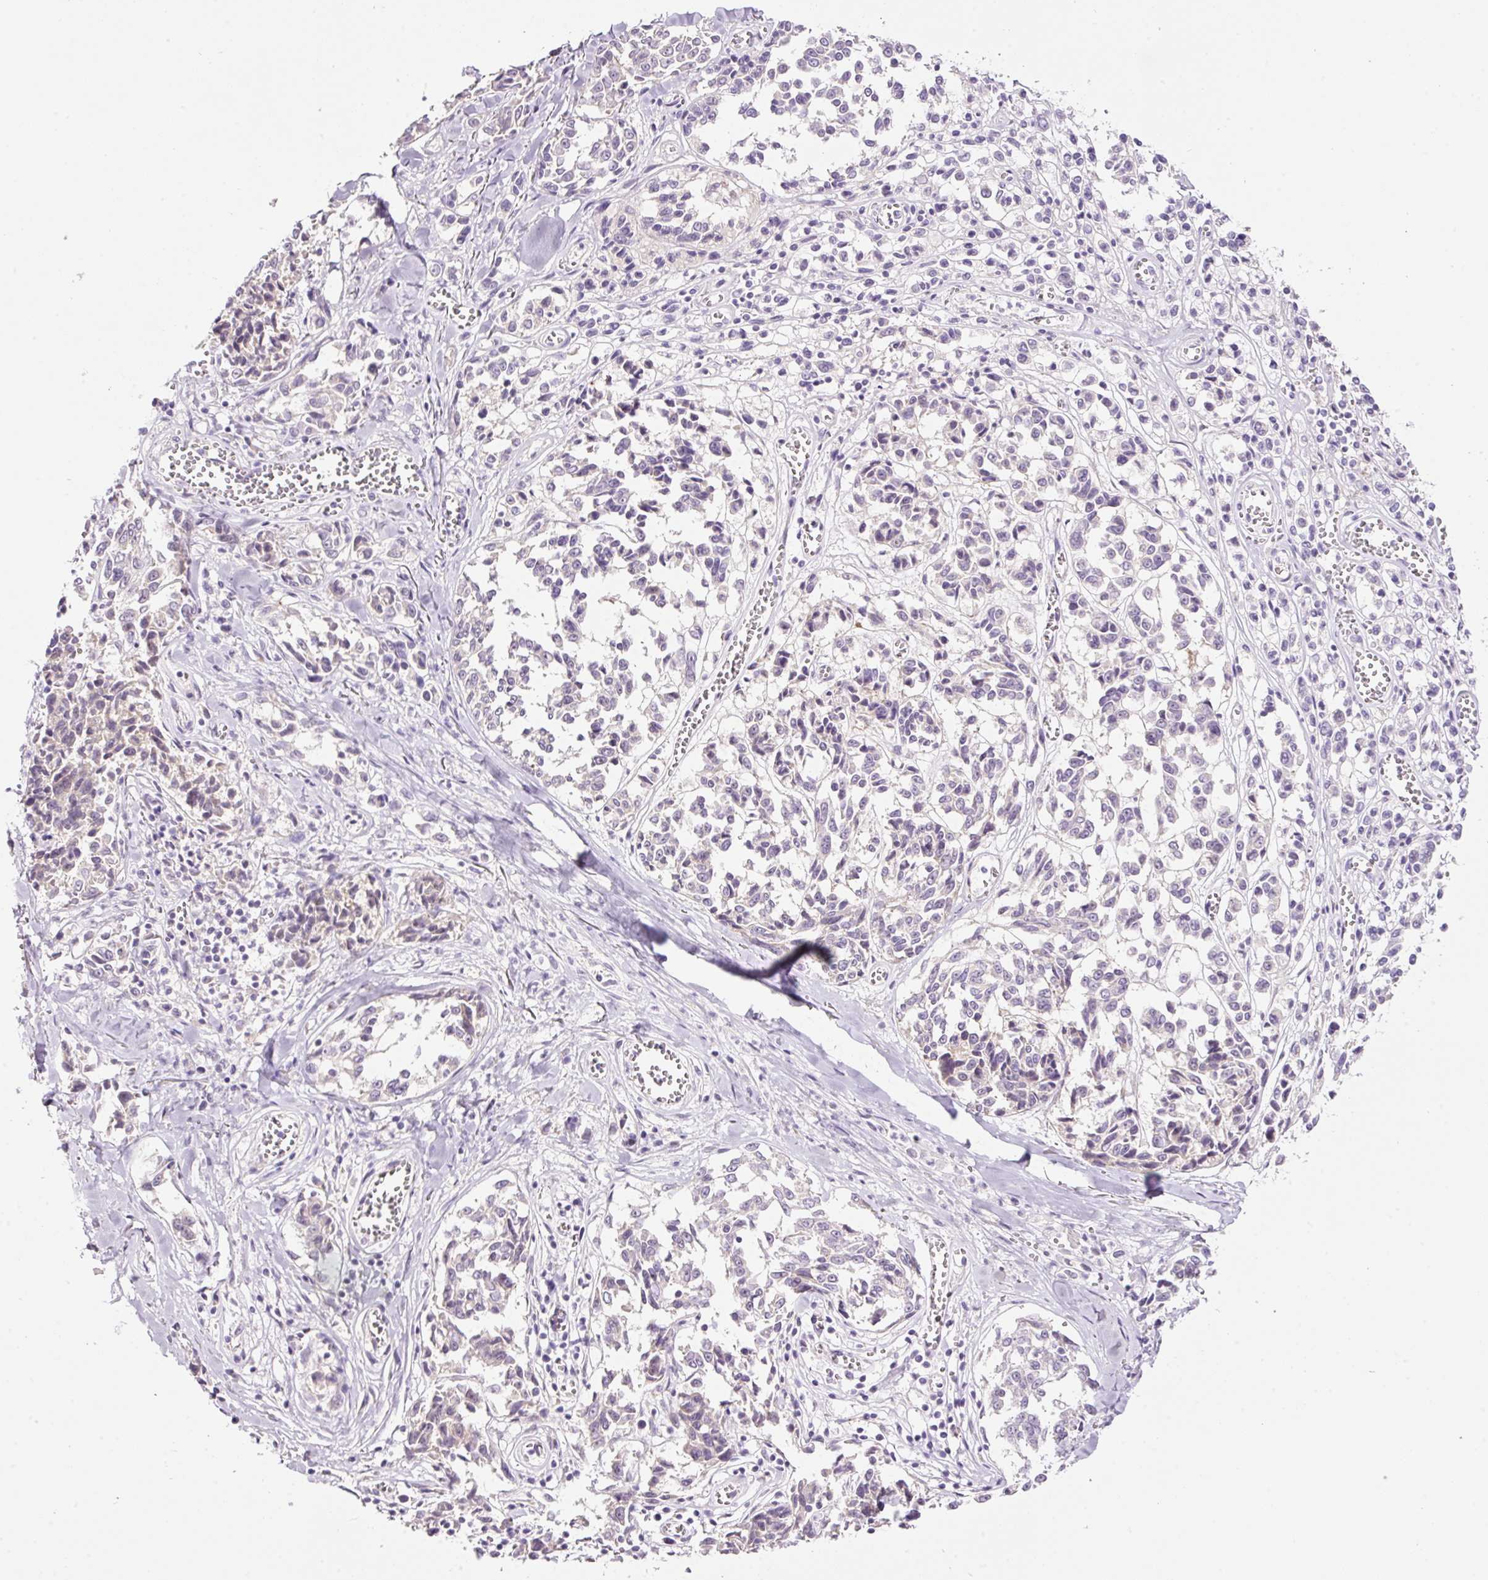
{"staining": {"intensity": "negative", "quantity": "none", "location": "none"}, "tissue": "melanoma", "cell_type": "Tumor cells", "image_type": "cancer", "snomed": [{"axis": "morphology", "description": "Malignant melanoma, NOS"}, {"axis": "topography", "description": "Skin"}], "caption": "Immunohistochemistry image of melanoma stained for a protein (brown), which reveals no positivity in tumor cells.", "gene": "RSPO2", "patient": {"sex": "female", "age": 64}}